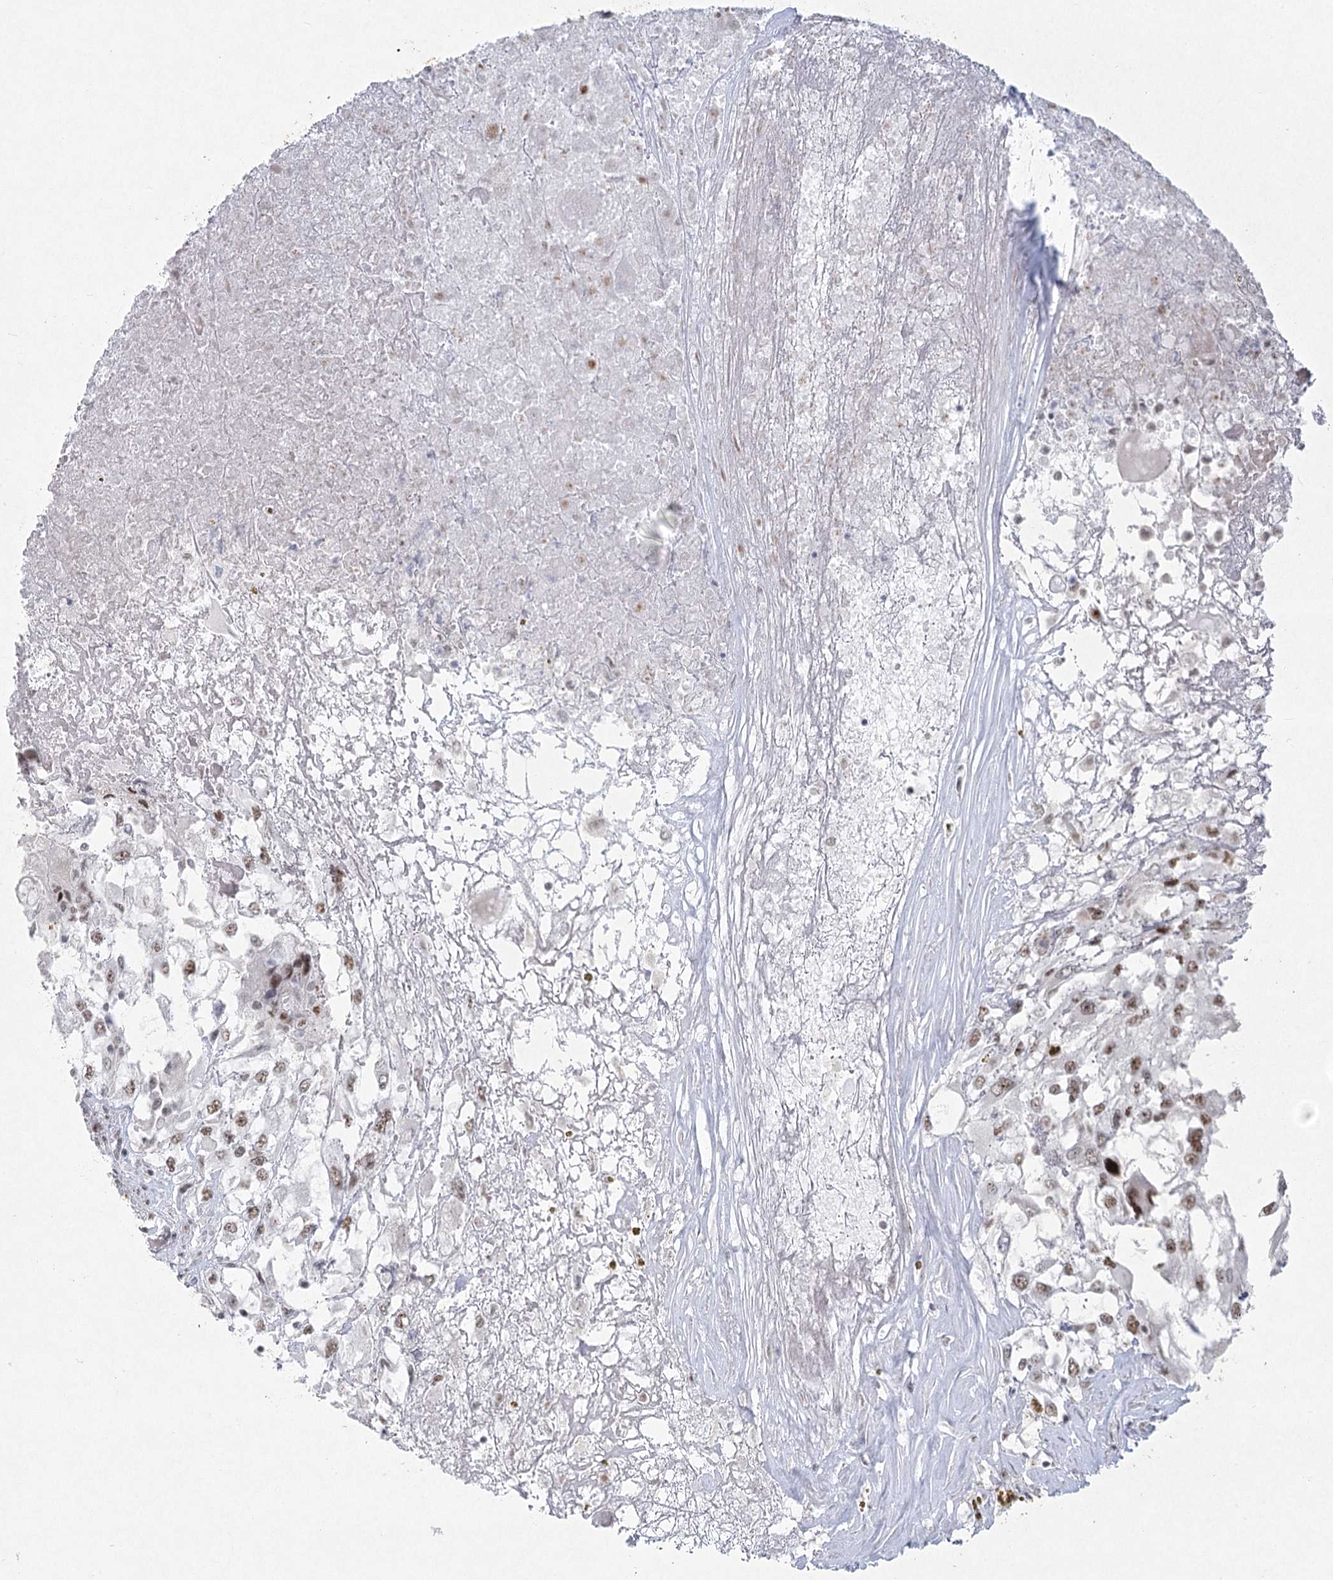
{"staining": {"intensity": "moderate", "quantity": ">75%", "location": "nuclear"}, "tissue": "renal cancer", "cell_type": "Tumor cells", "image_type": "cancer", "snomed": [{"axis": "morphology", "description": "Adenocarcinoma, NOS"}, {"axis": "topography", "description": "Kidney"}], "caption": "About >75% of tumor cells in human renal adenocarcinoma exhibit moderate nuclear protein staining as visualized by brown immunohistochemical staining.", "gene": "U2SURP", "patient": {"sex": "female", "age": 52}}